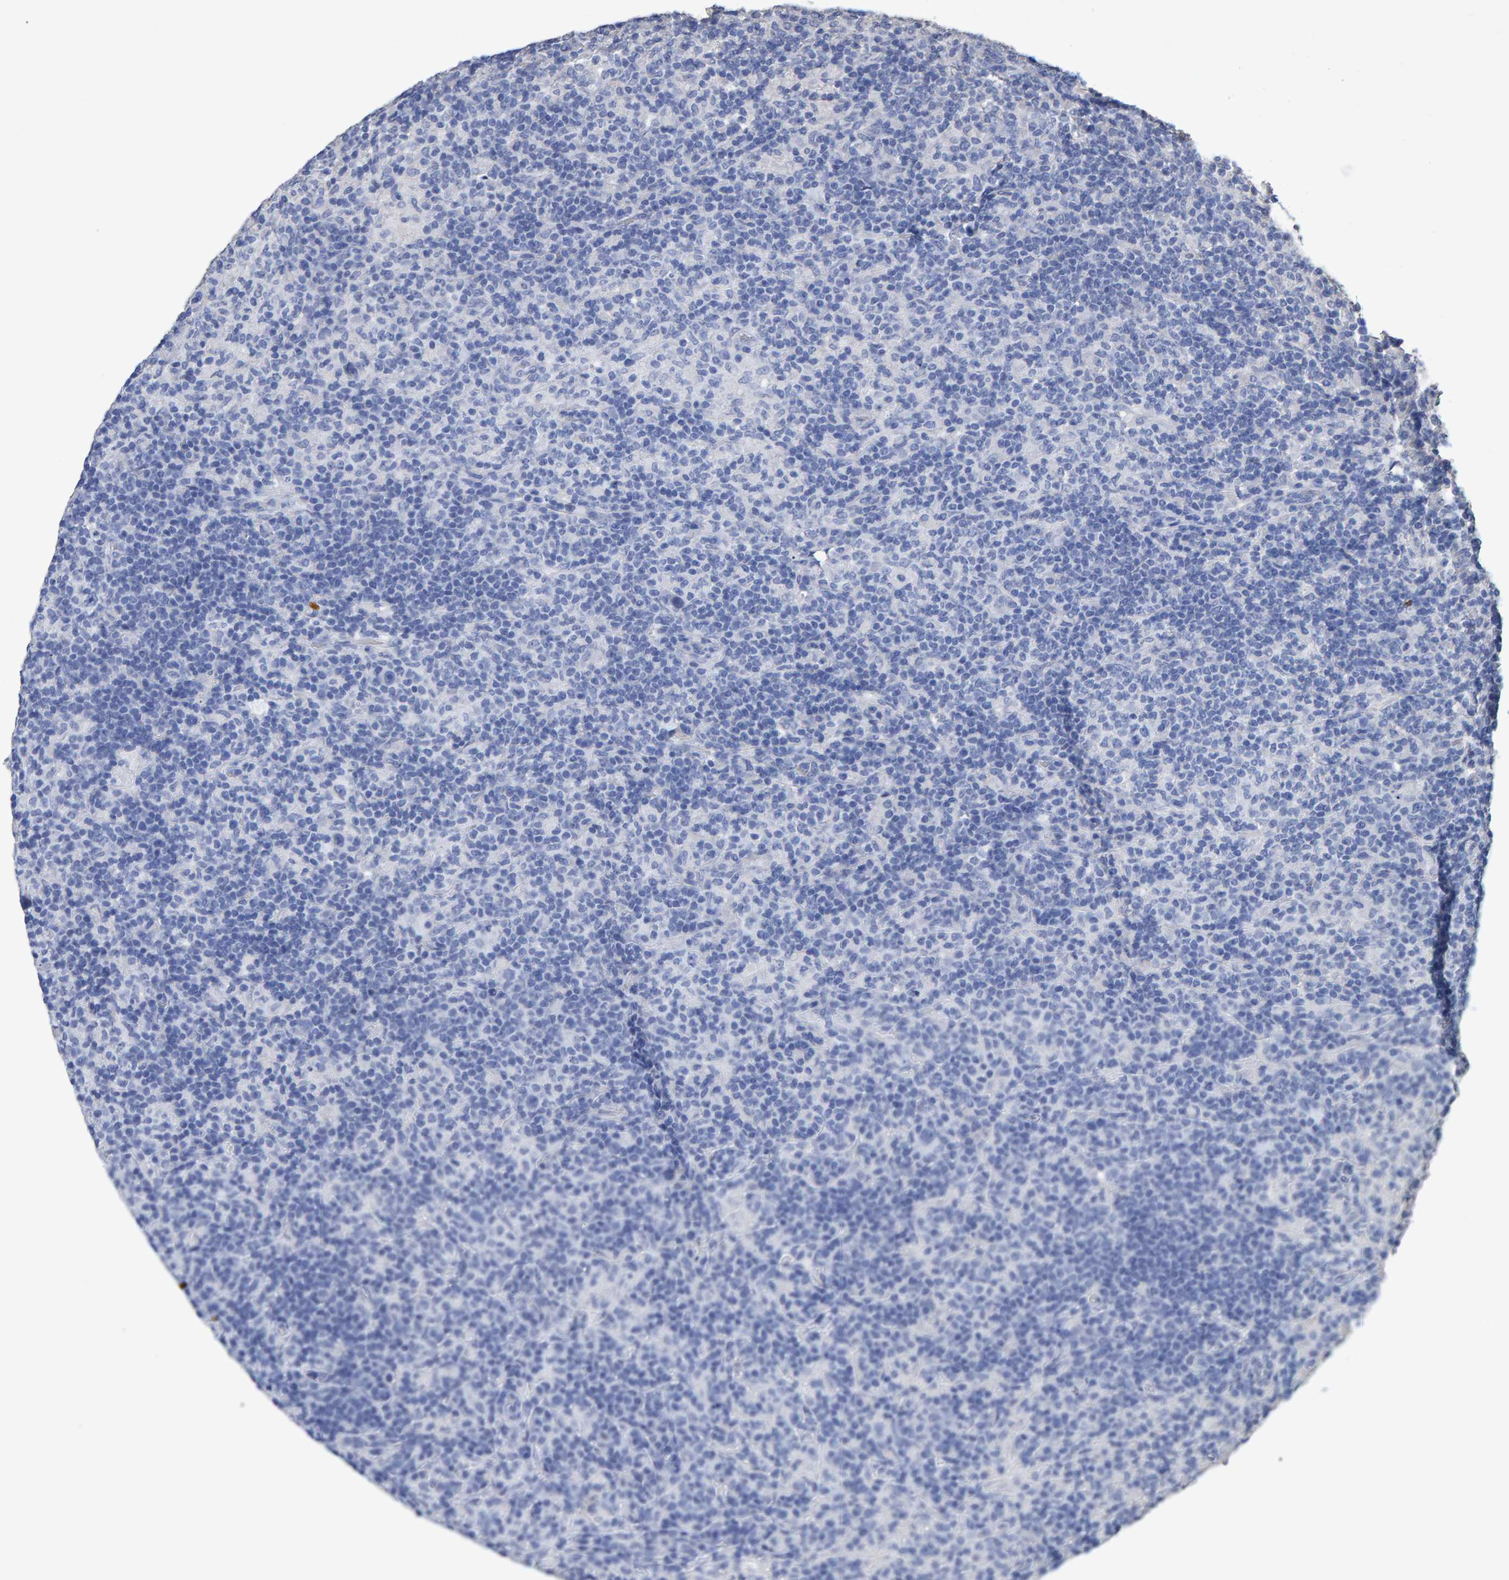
{"staining": {"intensity": "negative", "quantity": "none", "location": "none"}, "tissue": "lymphoma", "cell_type": "Tumor cells", "image_type": "cancer", "snomed": [{"axis": "morphology", "description": "Hodgkin's disease, NOS"}, {"axis": "topography", "description": "Lymph node"}], "caption": "Protein analysis of lymphoma reveals no significant positivity in tumor cells. (IHC, brightfield microscopy, high magnification).", "gene": "HEMGN", "patient": {"sex": "male", "age": 70}}